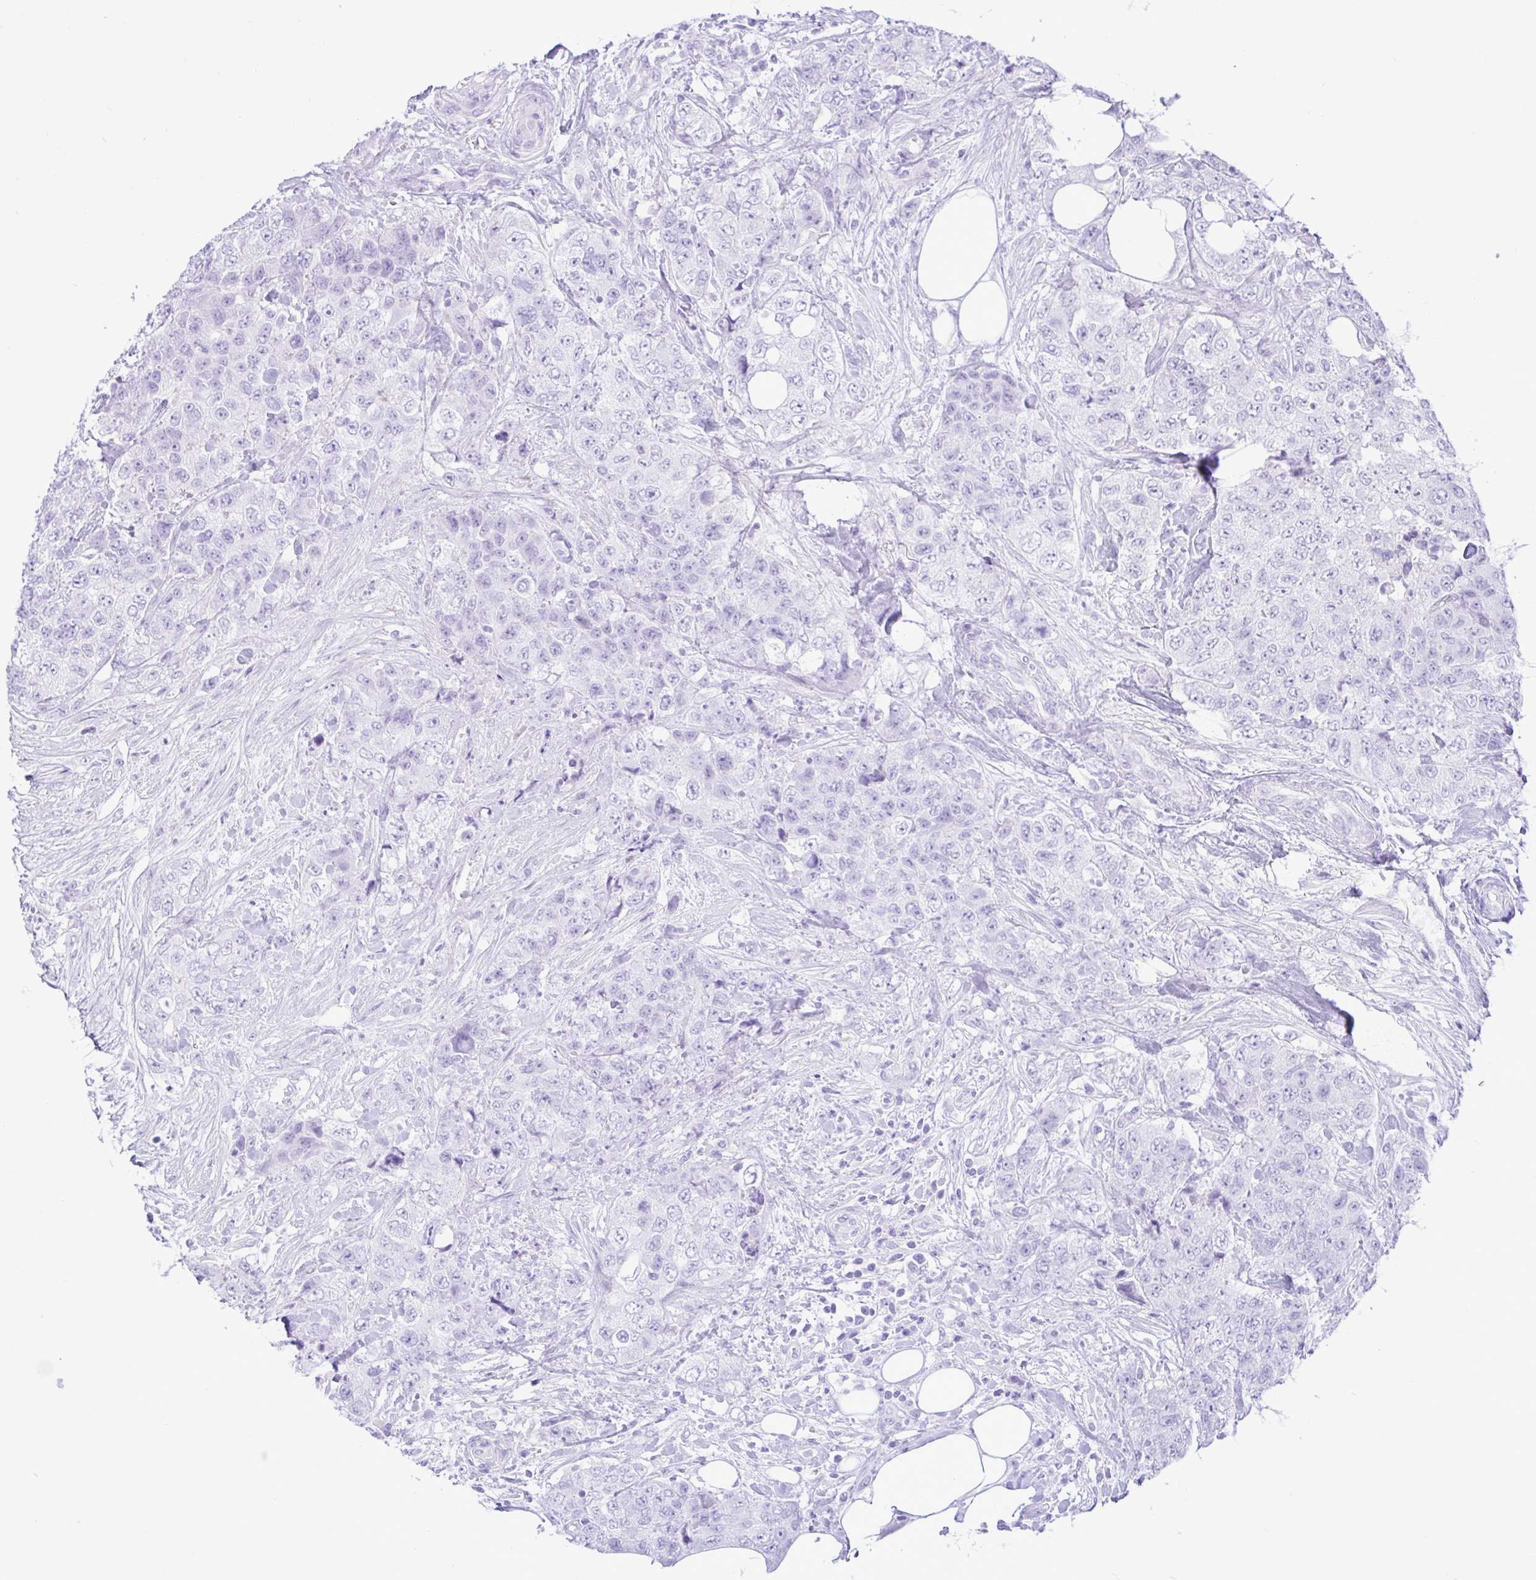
{"staining": {"intensity": "negative", "quantity": "none", "location": "none"}, "tissue": "urothelial cancer", "cell_type": "Tumor cells", "image_type": "cancer", "snomed": [{"axis": "morphology", "description": "Urothelial carcinoma, High grade"}, {"axis": "topography", "description": "Urinary bladder"}], "caption": "High power microscopy image of an immunohistochemistry histopathology image of urothelial carcinoma (high-grade), revealing no significant positivity in tumor cells.", "gene": "ZNF101", "patient": {"sex": "female", "age": 78}}